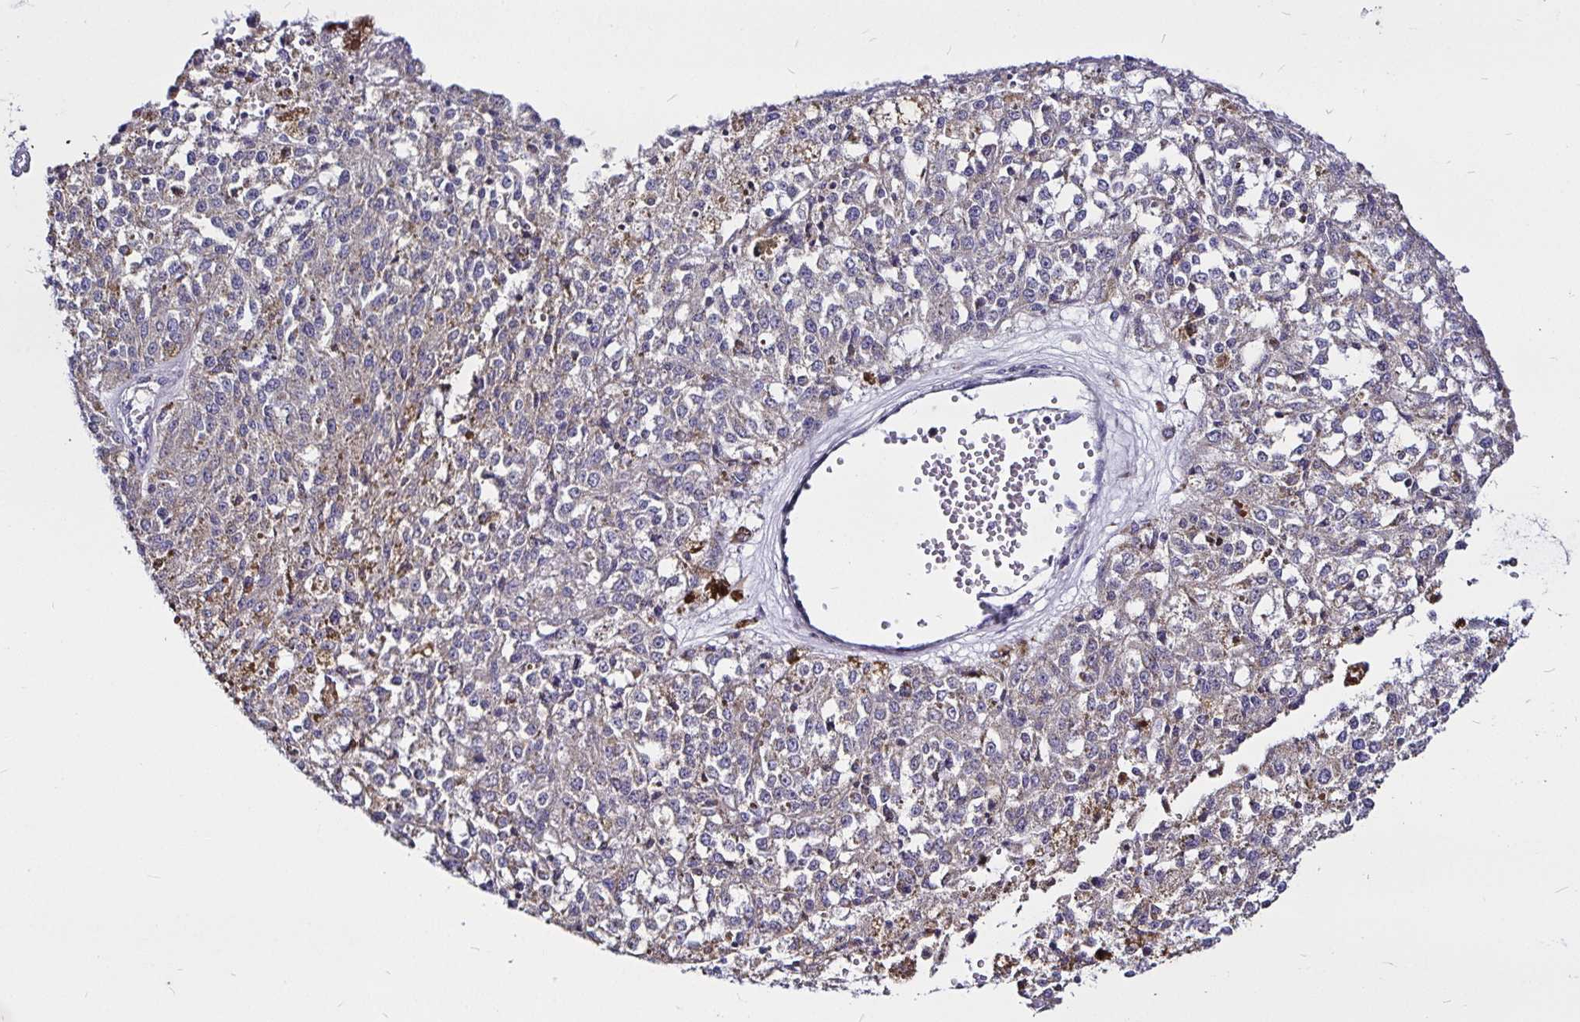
{"staining": {"intensity": "negative", "quantity": "none", "location": "none"}, "tissue": "melanoma", "cell_type": "Tumor cells", "image_type": "cancer", "snomed": [{"axis": "morphology", "description": "Malignant melanoma, Metastatic site"}, {"axis": "topography", "description": "Lymph node"}], "caption": "IHC of malignant melanoma (metastatic site) demonstrates no staining in tumor cells. Brightfield microscopy of IHC stained with DAB (brown) and hematoxylin (blue), captured at high magnification.", "gene": "PGAM2", "patient": {"sex": "female", "age": 64}}